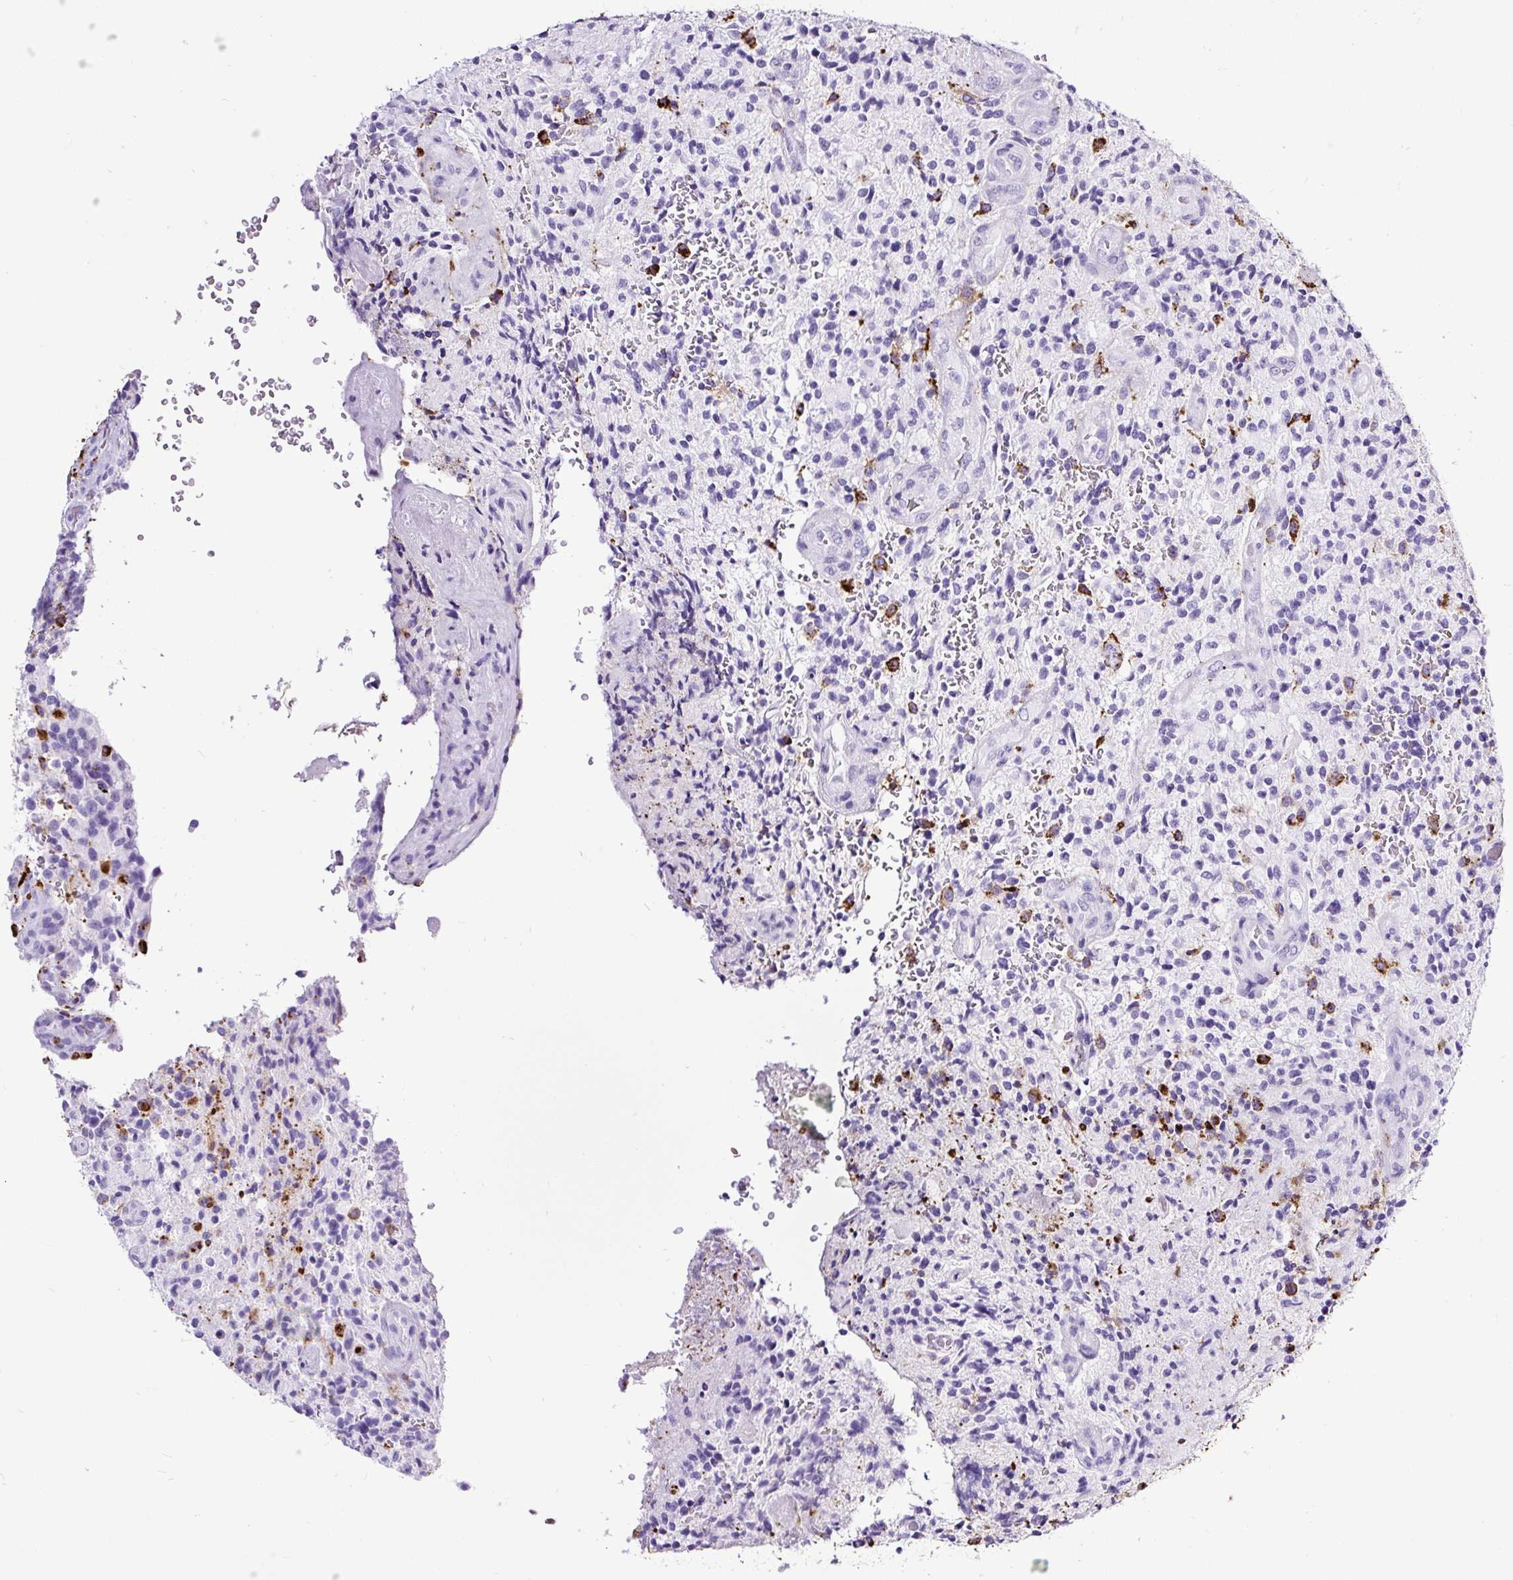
{"staining": {"intensity": "negative", "quantity": "none", "location": "none"}, "tissue": "glioma", "cell_type": "Tumor cells", "image_type": "cancer", "snomed": [{"axis": "morphology", "description": "Normal tissue, NOS"}, {"axis": "morphology", "description": "Glioma, malignant, High grade"}, {"axis": "topography", "description": "Cerebral cortex"}], "caption": "Image shows no protein staining in tumor cells of malignant high-grade glioma tissue.", "gene": "HLA-DRA", "patient": {"sex": "male", "age": 56}}